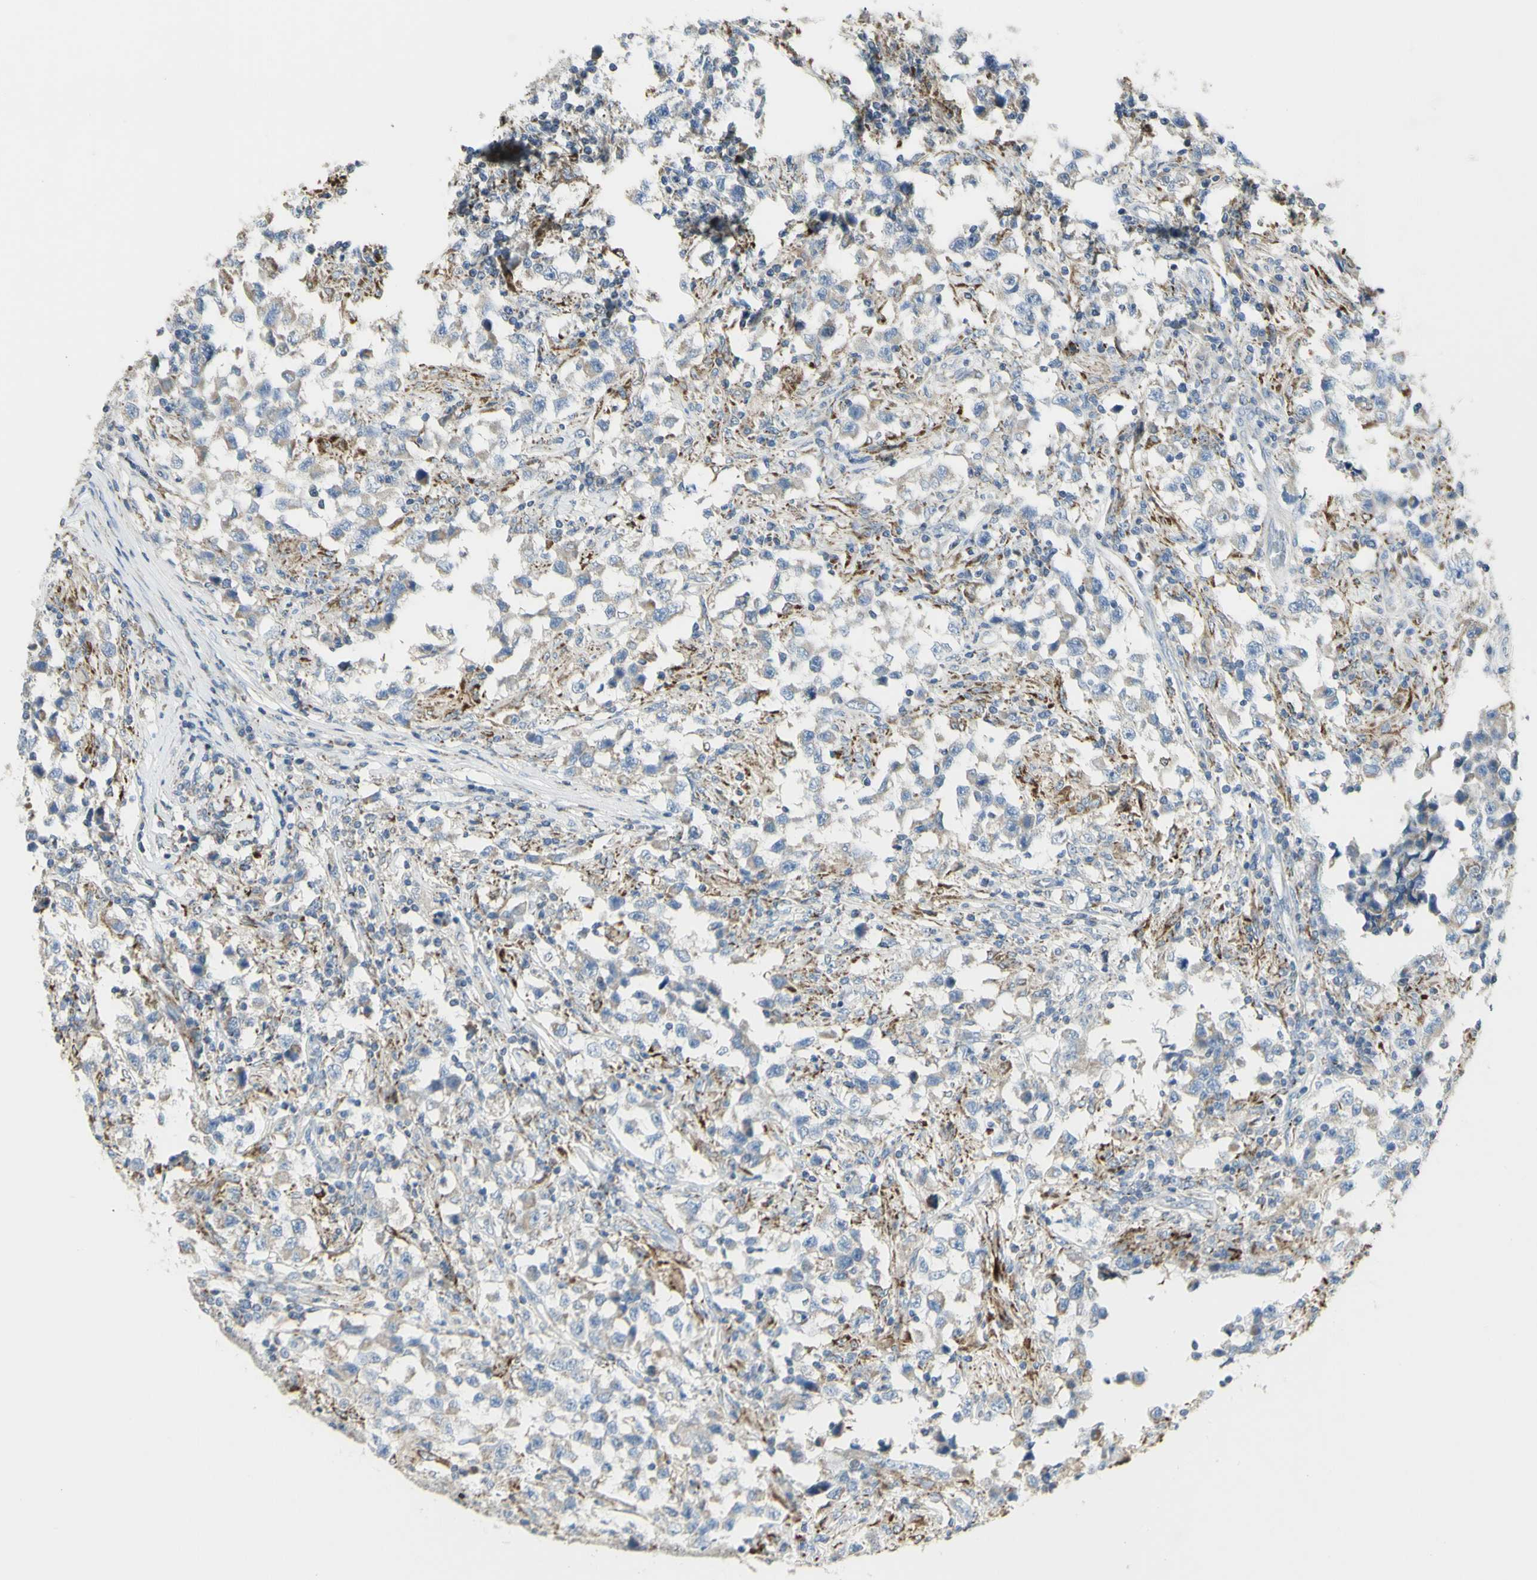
{"staining": {"intensity": "weak", "quantity": "<25%", "location": "cytoplasmic/membranous"}, "tissue": "testis cancer", "cell_type": "Tumor cells", "image_type": "cancer", "snomed": [{"axis": "morphology", "description": "Carcinoma, Embryonal, NOS"}, {"axis": "topography", "description": "Testis"}], "caption": "The photomicrograph displays no significant expression in tumor cells of embryonal carcinoma (testis). The staining is performed using DAB brown chromogen with nuclei counter-stained in using hematoxylin.", "gene": "CNTNAP1", "patient": {"sex": "male", "age": 21}}